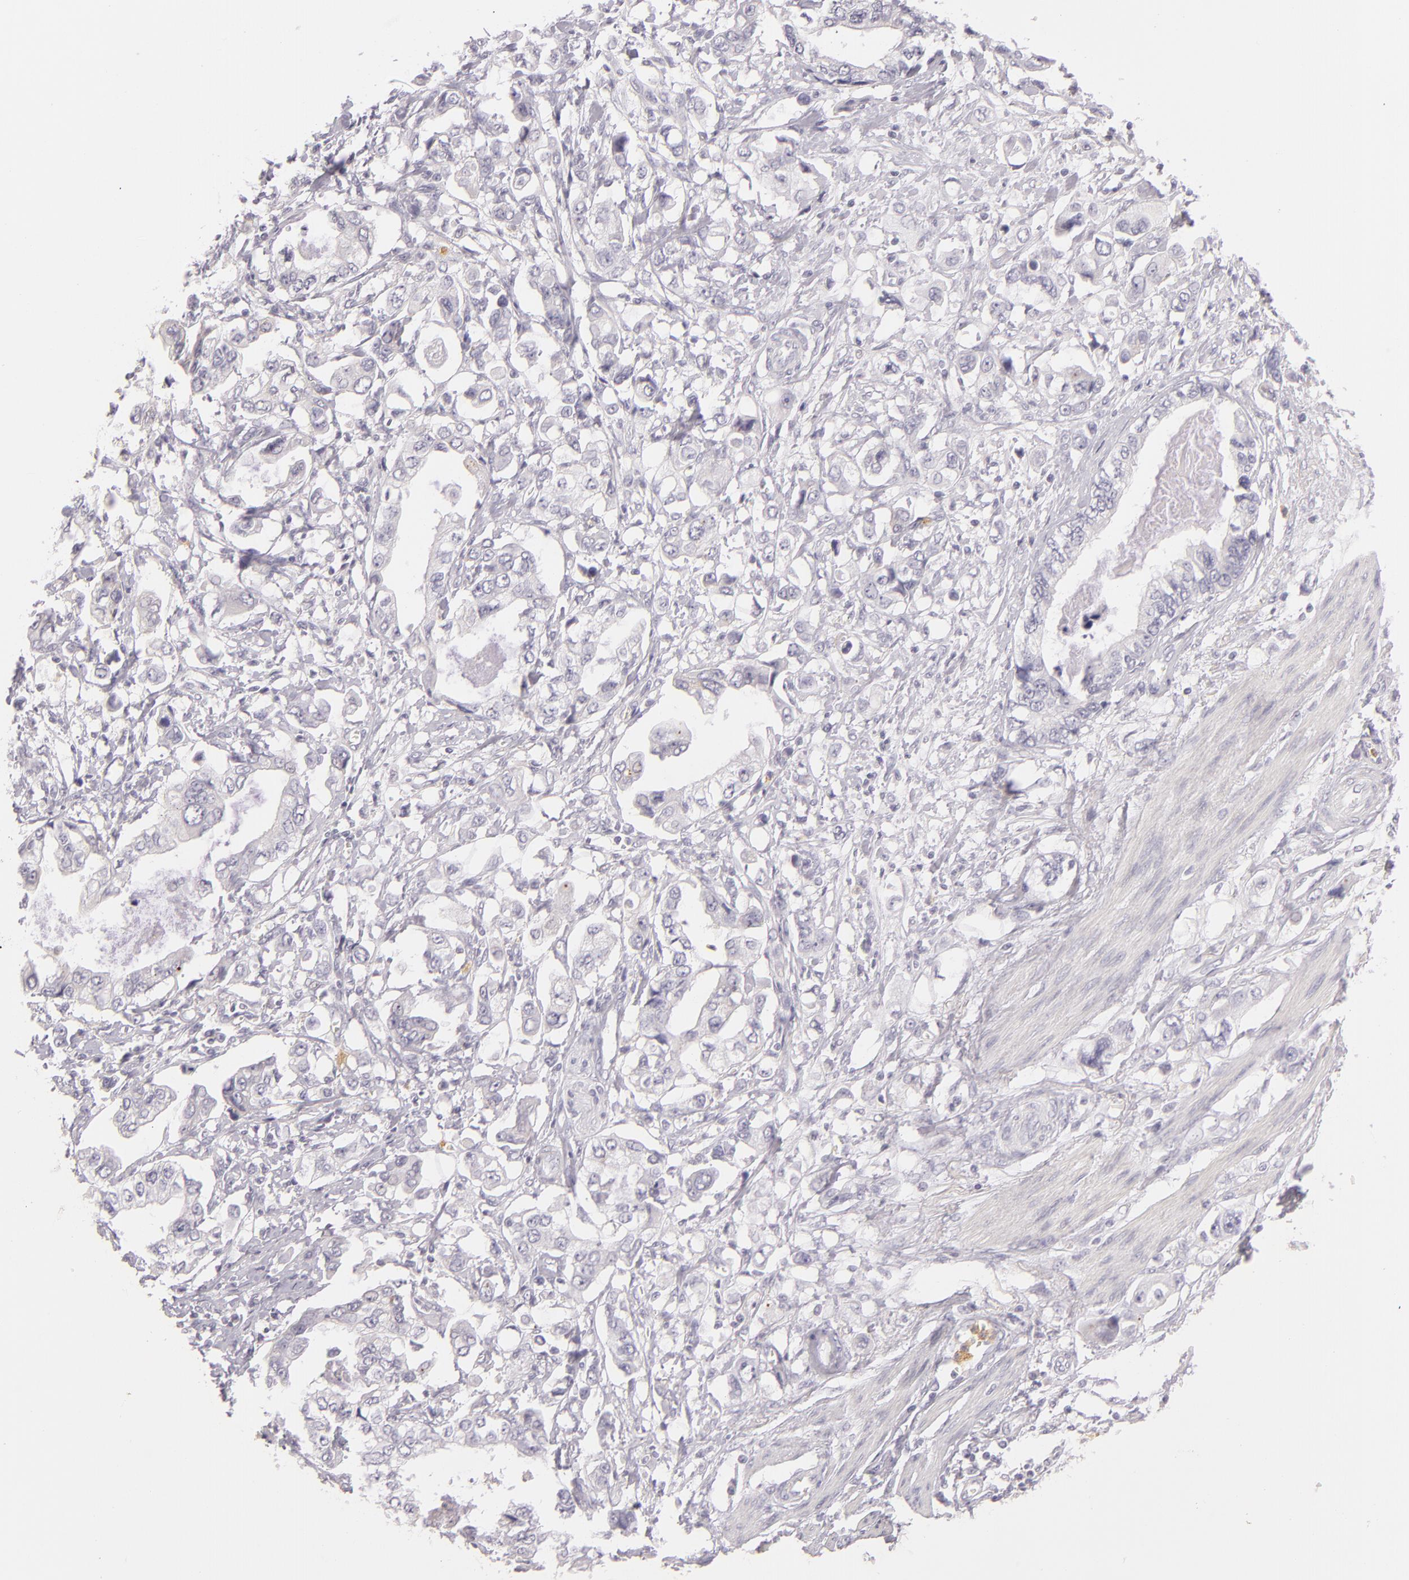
{"staining": {"intensity": "negative", "quantity": "none", "location": "none"}, "tissue": "stomach cancer", "cell_type": "Tumor cells", "image_type": "cancer", "snomed": [{"axis": "morphology", "description": "Adenocarcinoma, NOS"}, {"axis": "topography", "description": "Pancreas"}, {"axis": "topography", "description": "Stomach, upper"}], "caption": "This is a photomicrograph of IHC staining of stomach adenocarcinoma, which shows no expression in tumor cells.", "gene": "FAM181A", "patient": {"sex": "male", "age": 77}}